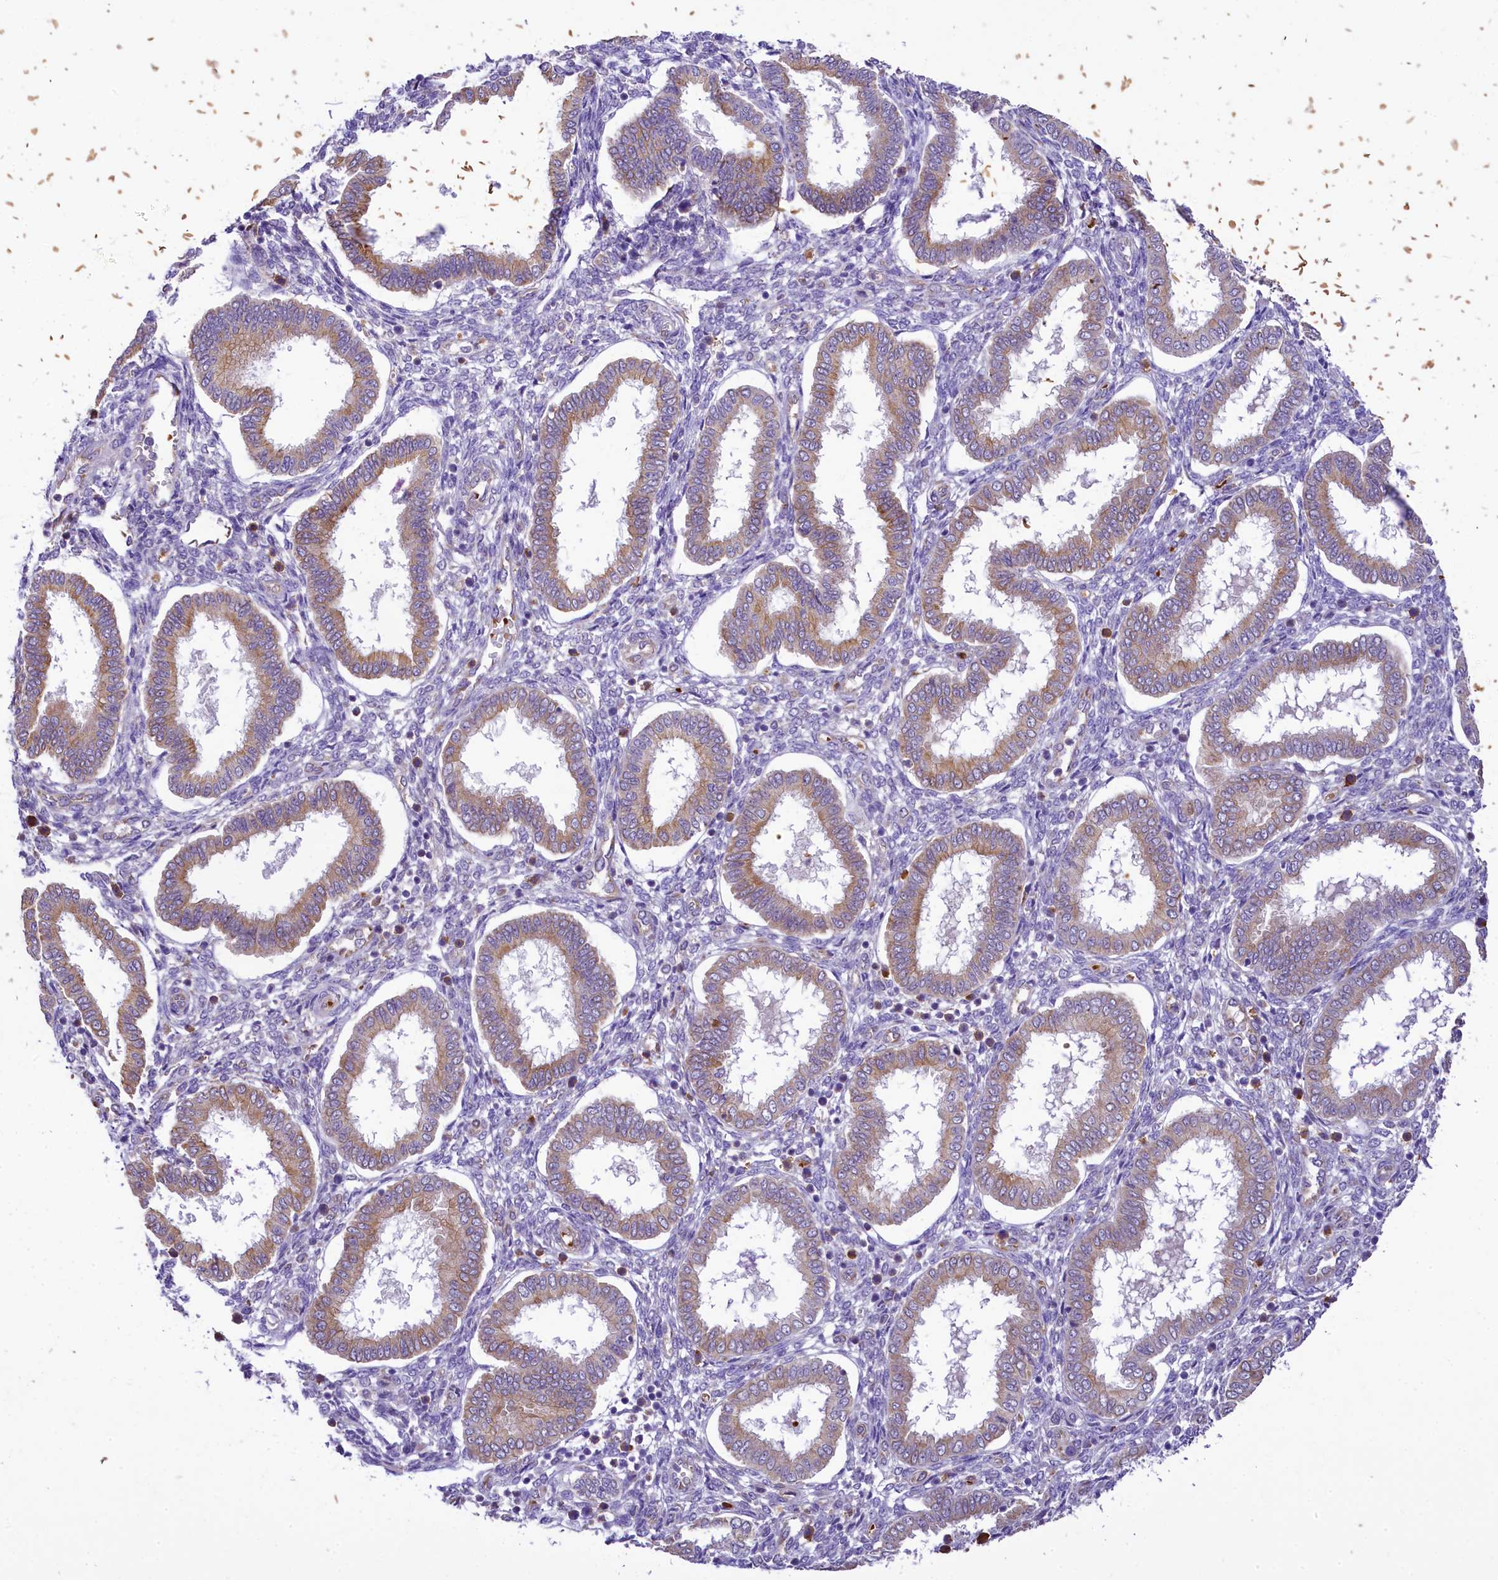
{"staining": {"intensity": "weak", "quantity": "<25%", "location": "cytoplasmic/membranous"}, "tissue": "endometrium", "cell_type": "Cells in endometrial stroma", "image_type": "normal", "snomed": [{"axis": "morphology", "description": "Normal tissue, NOS"}, {"axis": "topography", "description": "Endometrium"}], "caption": "Cells in endometrial stroma are negative for brown protein staining in unremarkable endometrium. Brightfield microscopy of immunohistochemistry (IHC) stained with DAB (3,3'-diaminobenzidine) (brown) and hematoxylin (blue), captured at high magnification.", "gene": "LARP4", "patient": {"sex": "female", "age": 24}}